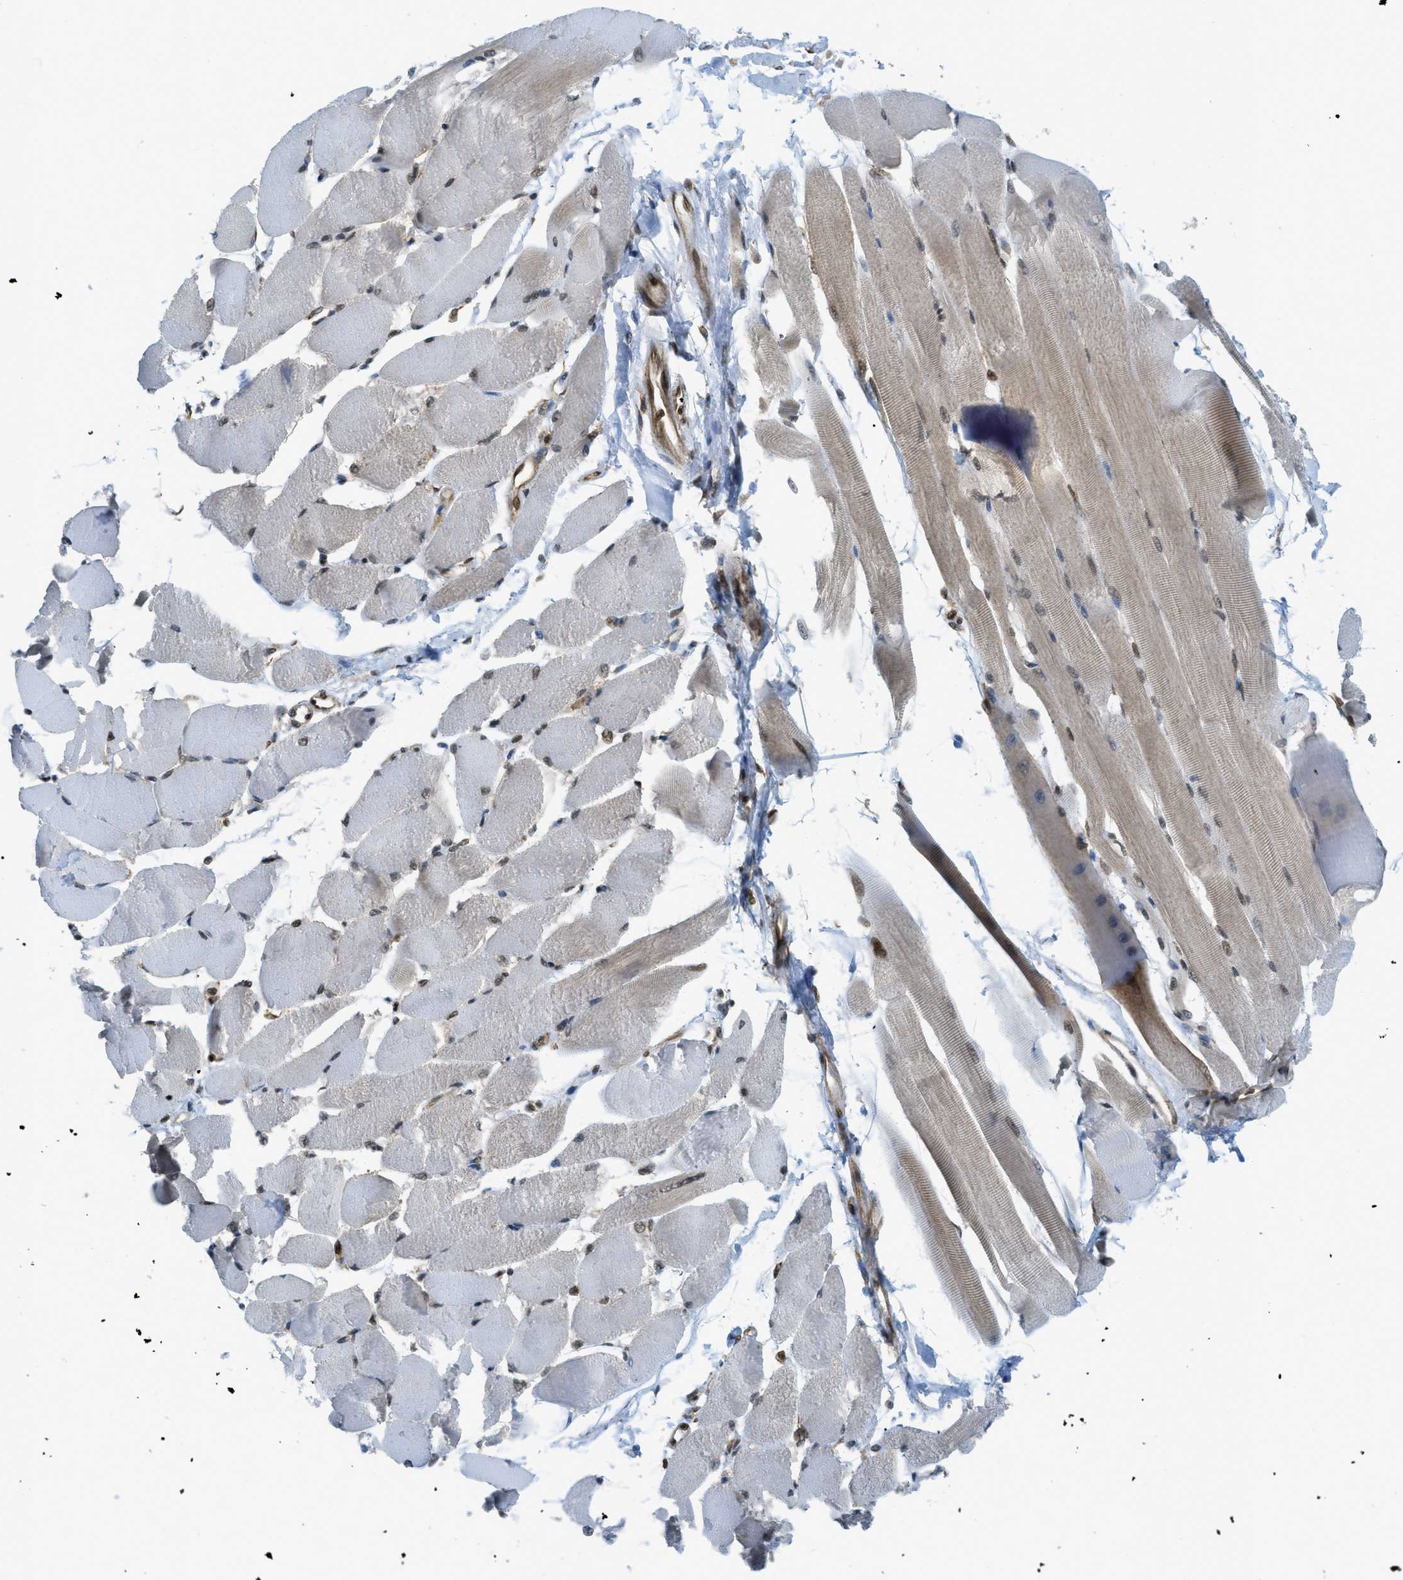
{"staining": {"intensity": "moderate", "quantity": "25%-75%", "location": "cytoplasmic/membranous,nuclear"}, "tissue": "skeletal muscle", "cell_type": "Myocytes", "image_type": "normal", "snomed": [{"axis": "morphology", "description": "Normal tissue, NOS"}, {"axis": "topography", "description": "Skeletal muscle"}, {"axis": "topography", "description": "Peripheral nerve tissue"}], "caption": "Protein expression analysis of unremarkable human skeletal muscle reveals moderate cytoplasmic/membranous,nuclear positivity in about 25%-75% of myocytes. The staining was performed using DAB (3,3'-diaminobenzidine), with brown indicating positive protein expression. Nuclei are stained blue with hematoxylin.", "gene": "TNPO1", "patient": {"sex": "female", "age": 84}}